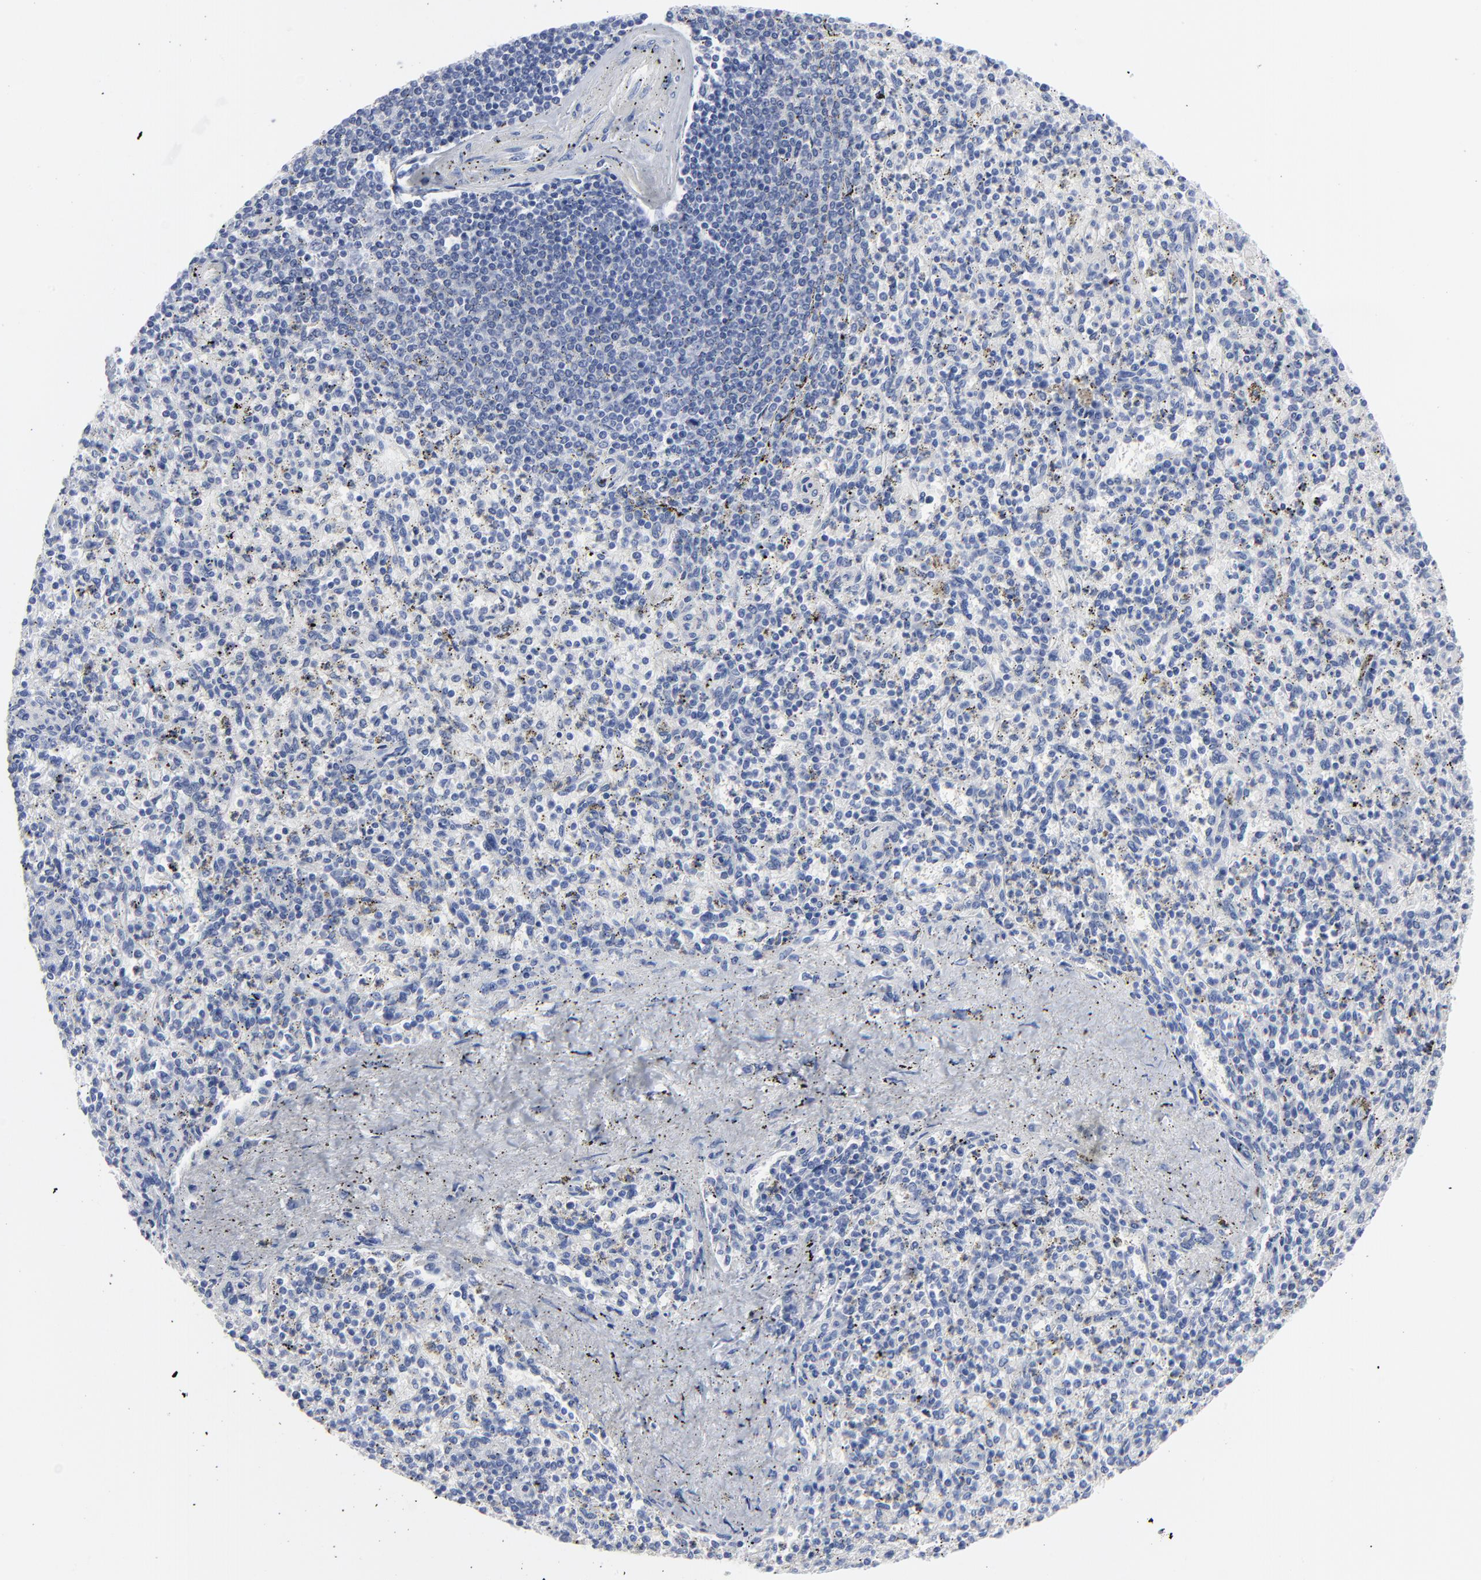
{"staining": {"intensity": "negative", "quantity": "none", "location": "none"}, "tissue": "spleen", "cell_type": "Cells in red pulp", "image_type": "normal", "snomed": [{"axis": "morphology", "description": "Normal tissue, NOS"}, {"axis": "topography", "description": "Spleen"}], "caption": "Immunohistochemistry (IHC) photomicrograph of unremarkable spleen stained for a protein (brown), which reveals no expression in cells in red pulp.", "gene": "STAT2", "patient": {"sex": "male", "age": 72}}